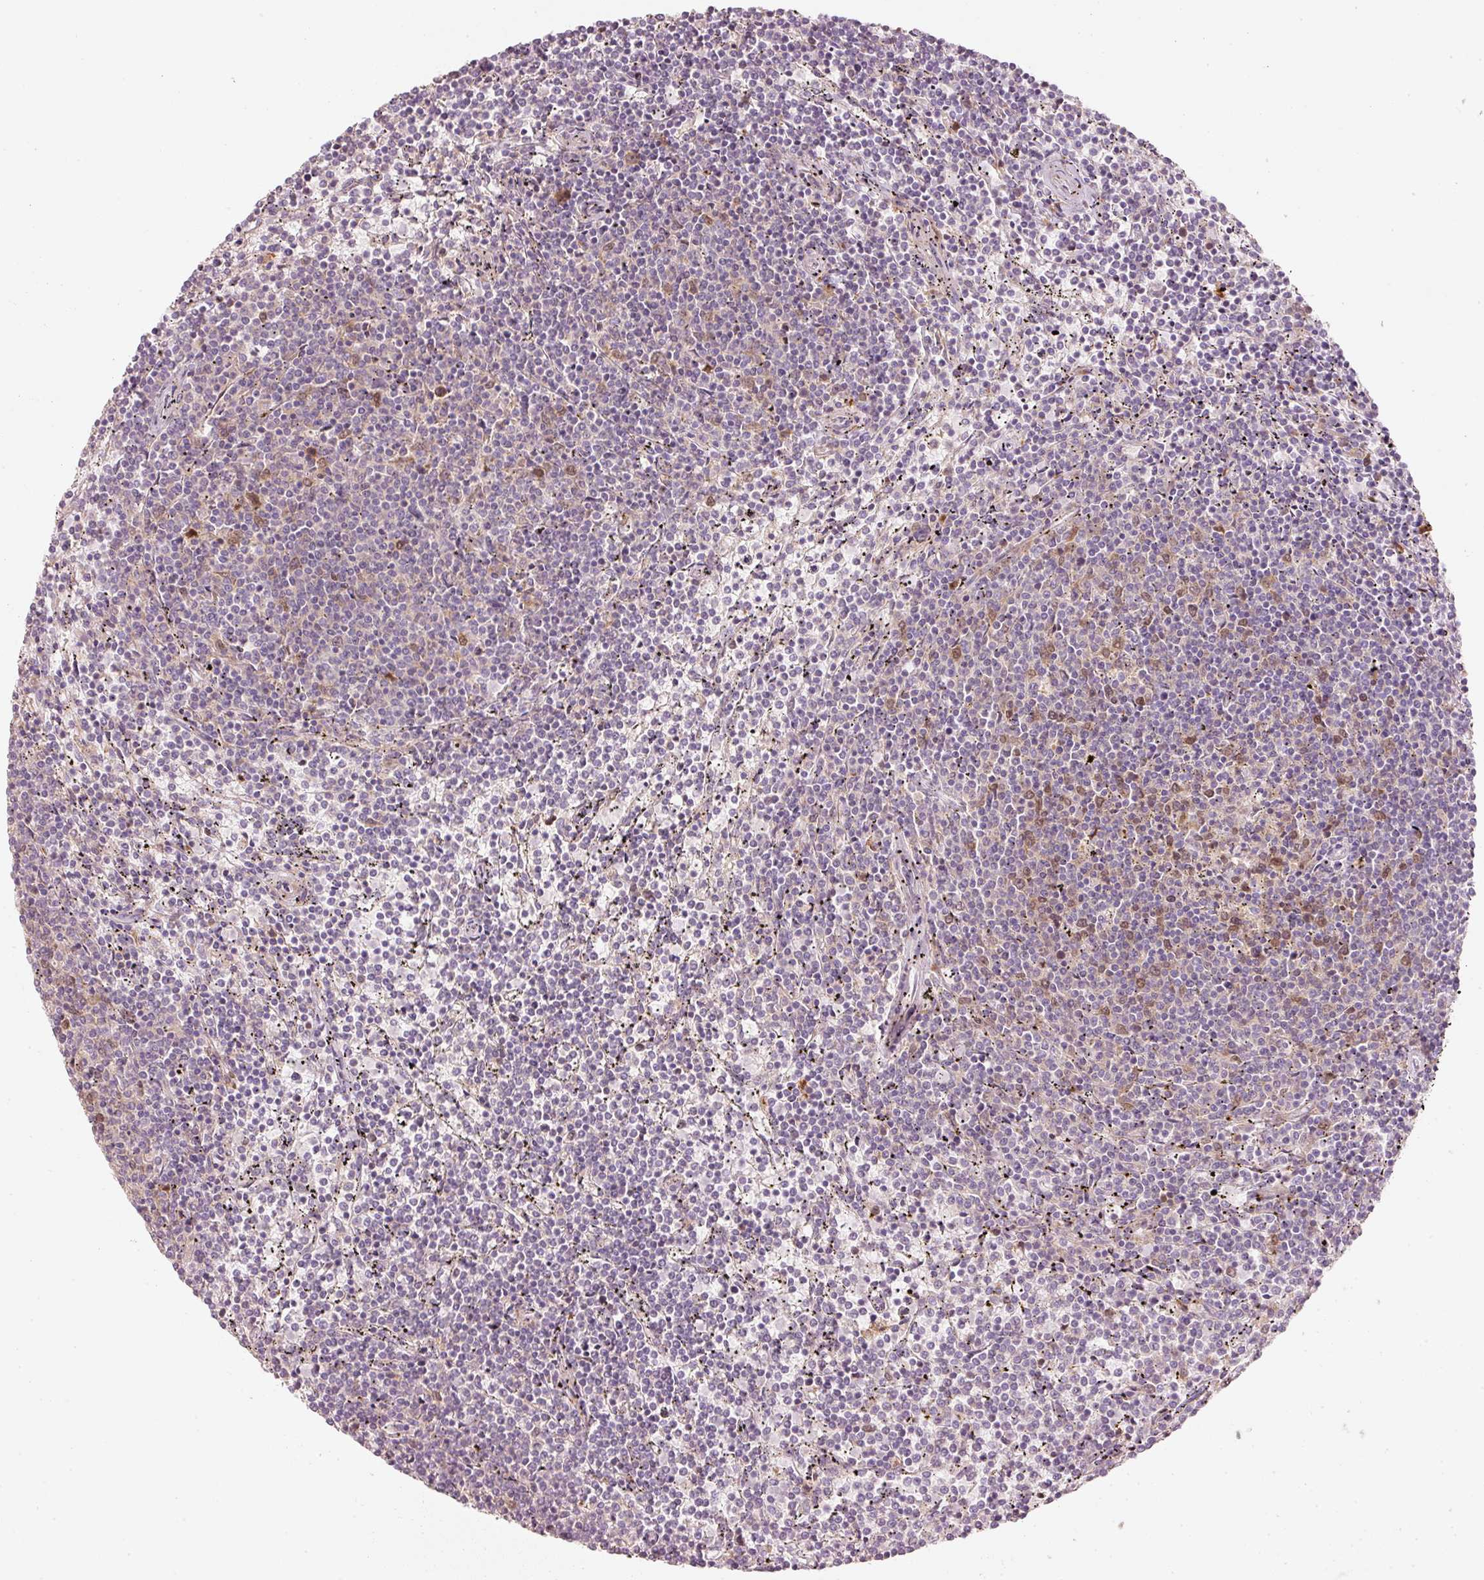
{"staining": {"intensity": "negative", "quantity": "none", "location": "none"}, "tissue": "lymphoma", "cell_type": "Tumor cells", "image_type": "cancer", "snomed": [{"axis": "morphology", "description": "Malignant lymphoma, non-Hodgkin's type, Low grade"}, {"axis": "topography", "description": "Spleen"}], "caption": "Immunohistochemistry (IHC) micrograph of neoplastic tissue: low-grade malignant lymphoma, non-Hodgkin's type stained with DAB exhibits no significant protein expression in tumor cells.", "gene": "TREX2", "patient": {"sex": "female", "age": 50}}